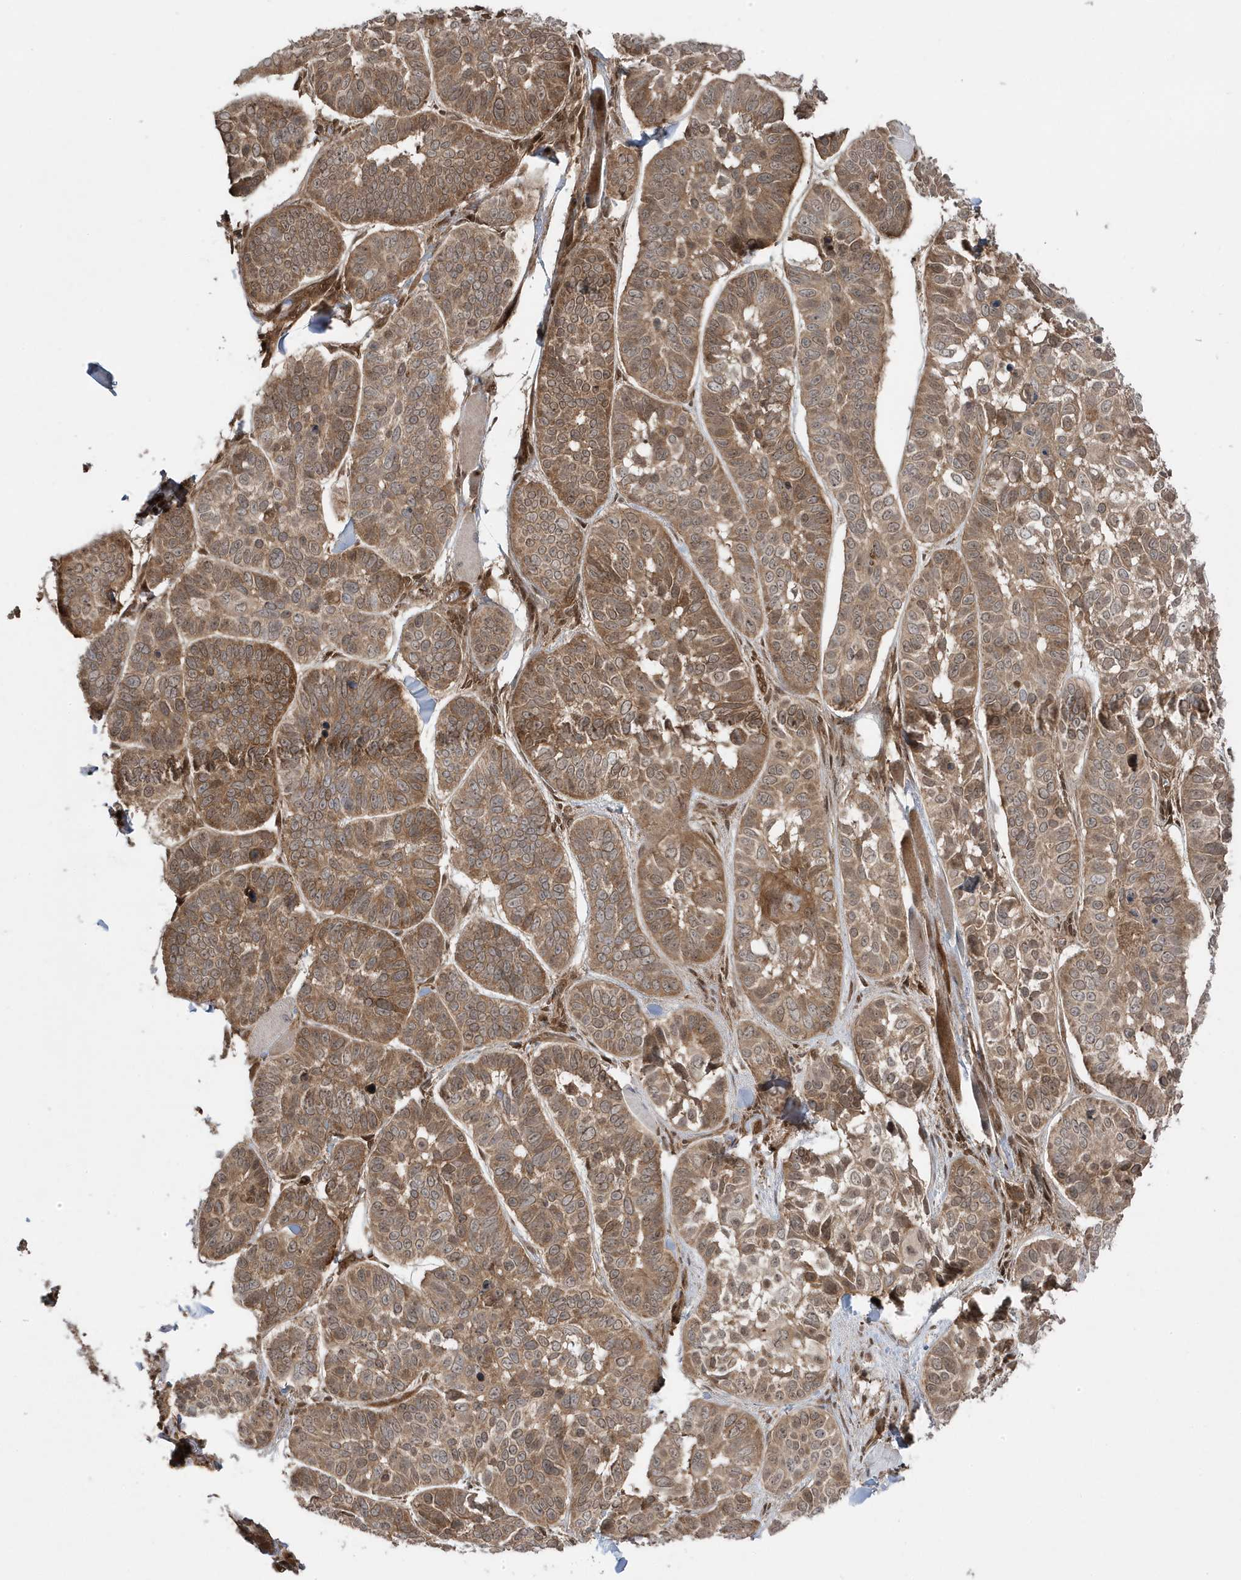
{"staining": {"intensity": "moderate", "quantity": ">75%", "location": "cytoplasmic/membranous"}, "tissue": "skin cancer", "cell_type": "Tumor cells", "image_type": "cancer", "snomed": [{"axis": "morphology", "description": "Basal cell carcinoma"}, {"axis": "topography", "description": "Skin"}], "caption": "Approximately >75% of tumor cells in human skin cancer show moderate cytoplasmic/membranous protein expression as visualized by brown immunohistochemical staining.", "gene": "MAPK1IP1L", "patient": {"sex": "male", "age": 62}}